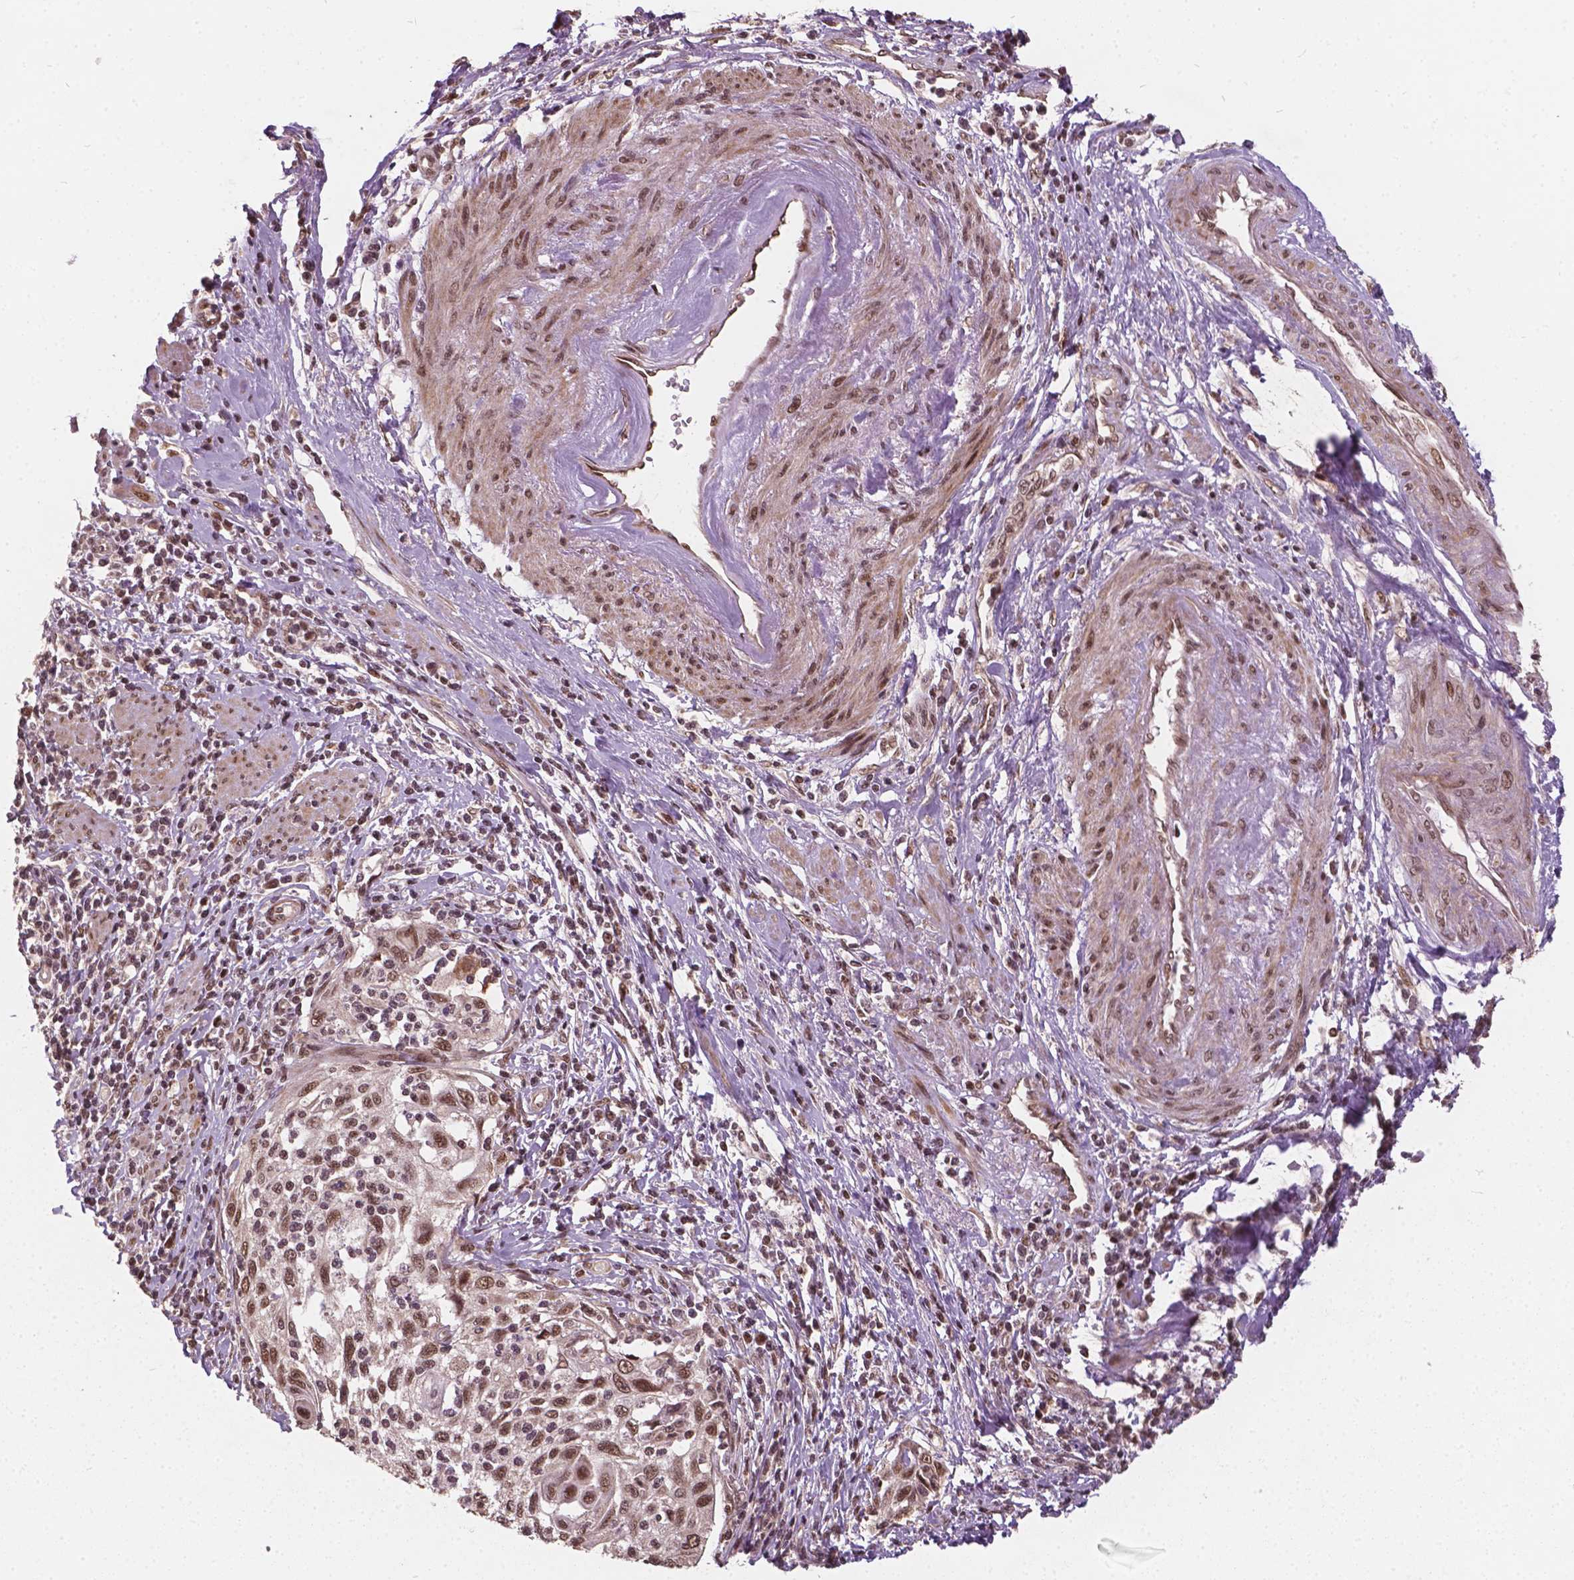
{"staining": {"intensity": "moderate", "quantity": ">75%", "location": "nuclear"}, "tissue": "cervical cancer", "cell_type": "Tumor cells", "image_type": "cancer", "snomed": [{"axis": "morphology", "description": "Squamous cell carcinoma, NOS"}, {"axis": "topography", "description": "Cervix"}], "caption": "Cervical cancer stained for a protein reveals moderate nuclear positivity in tumor cells. (Stains: DAB in brown, nuclei in blue, Microscopy: brightfield microscopy at high magnification).", "gene": "GPS2", "patient": {"sex": "female", "age": 70}}